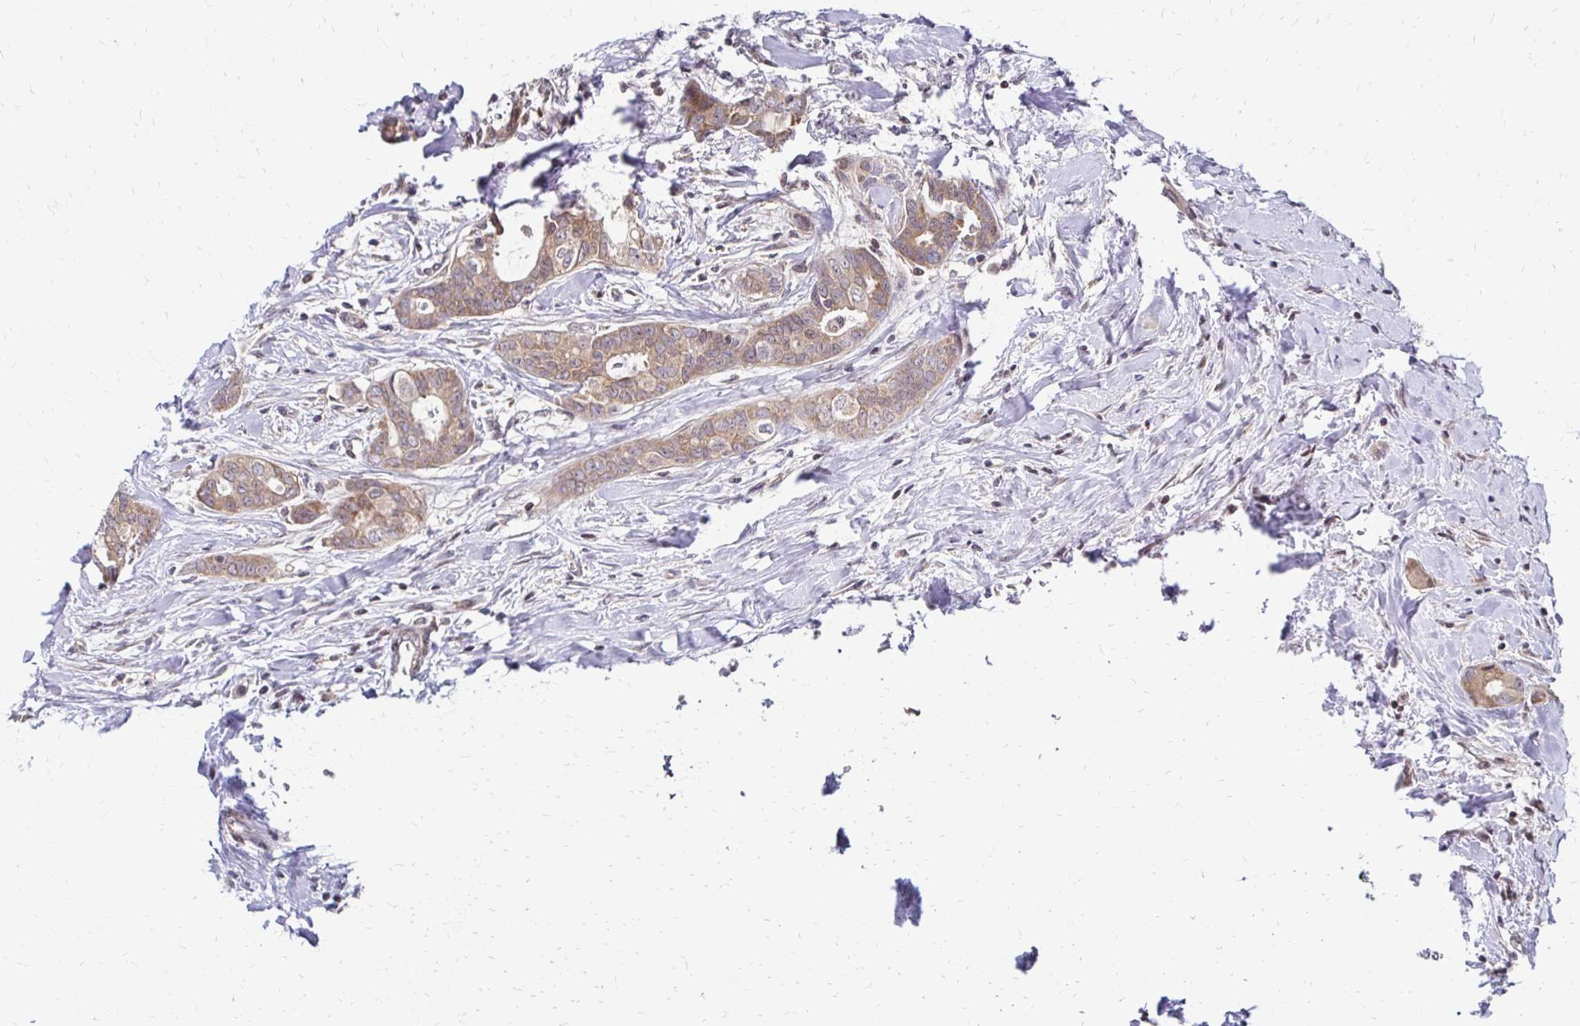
{"staining": {"intensity": "weak", "quantity": "25%-75%", "location": "cytoplasmic/membranous"}, "tissue": "breast cancer", "cell_type": "Tumor cells", "image_type": "cancer", "snomed": [{"axis": "morphology", "description": "Duct carcinoma"}, {"axis": "topography", "description": "Breast"}], "caption": "A brown stain highlights weak cytoplasmic/membranous staining of a protein in breast cancer tumor cells.", "gene": "CBX7", "patient": {"sex": "female", "age": 45}}